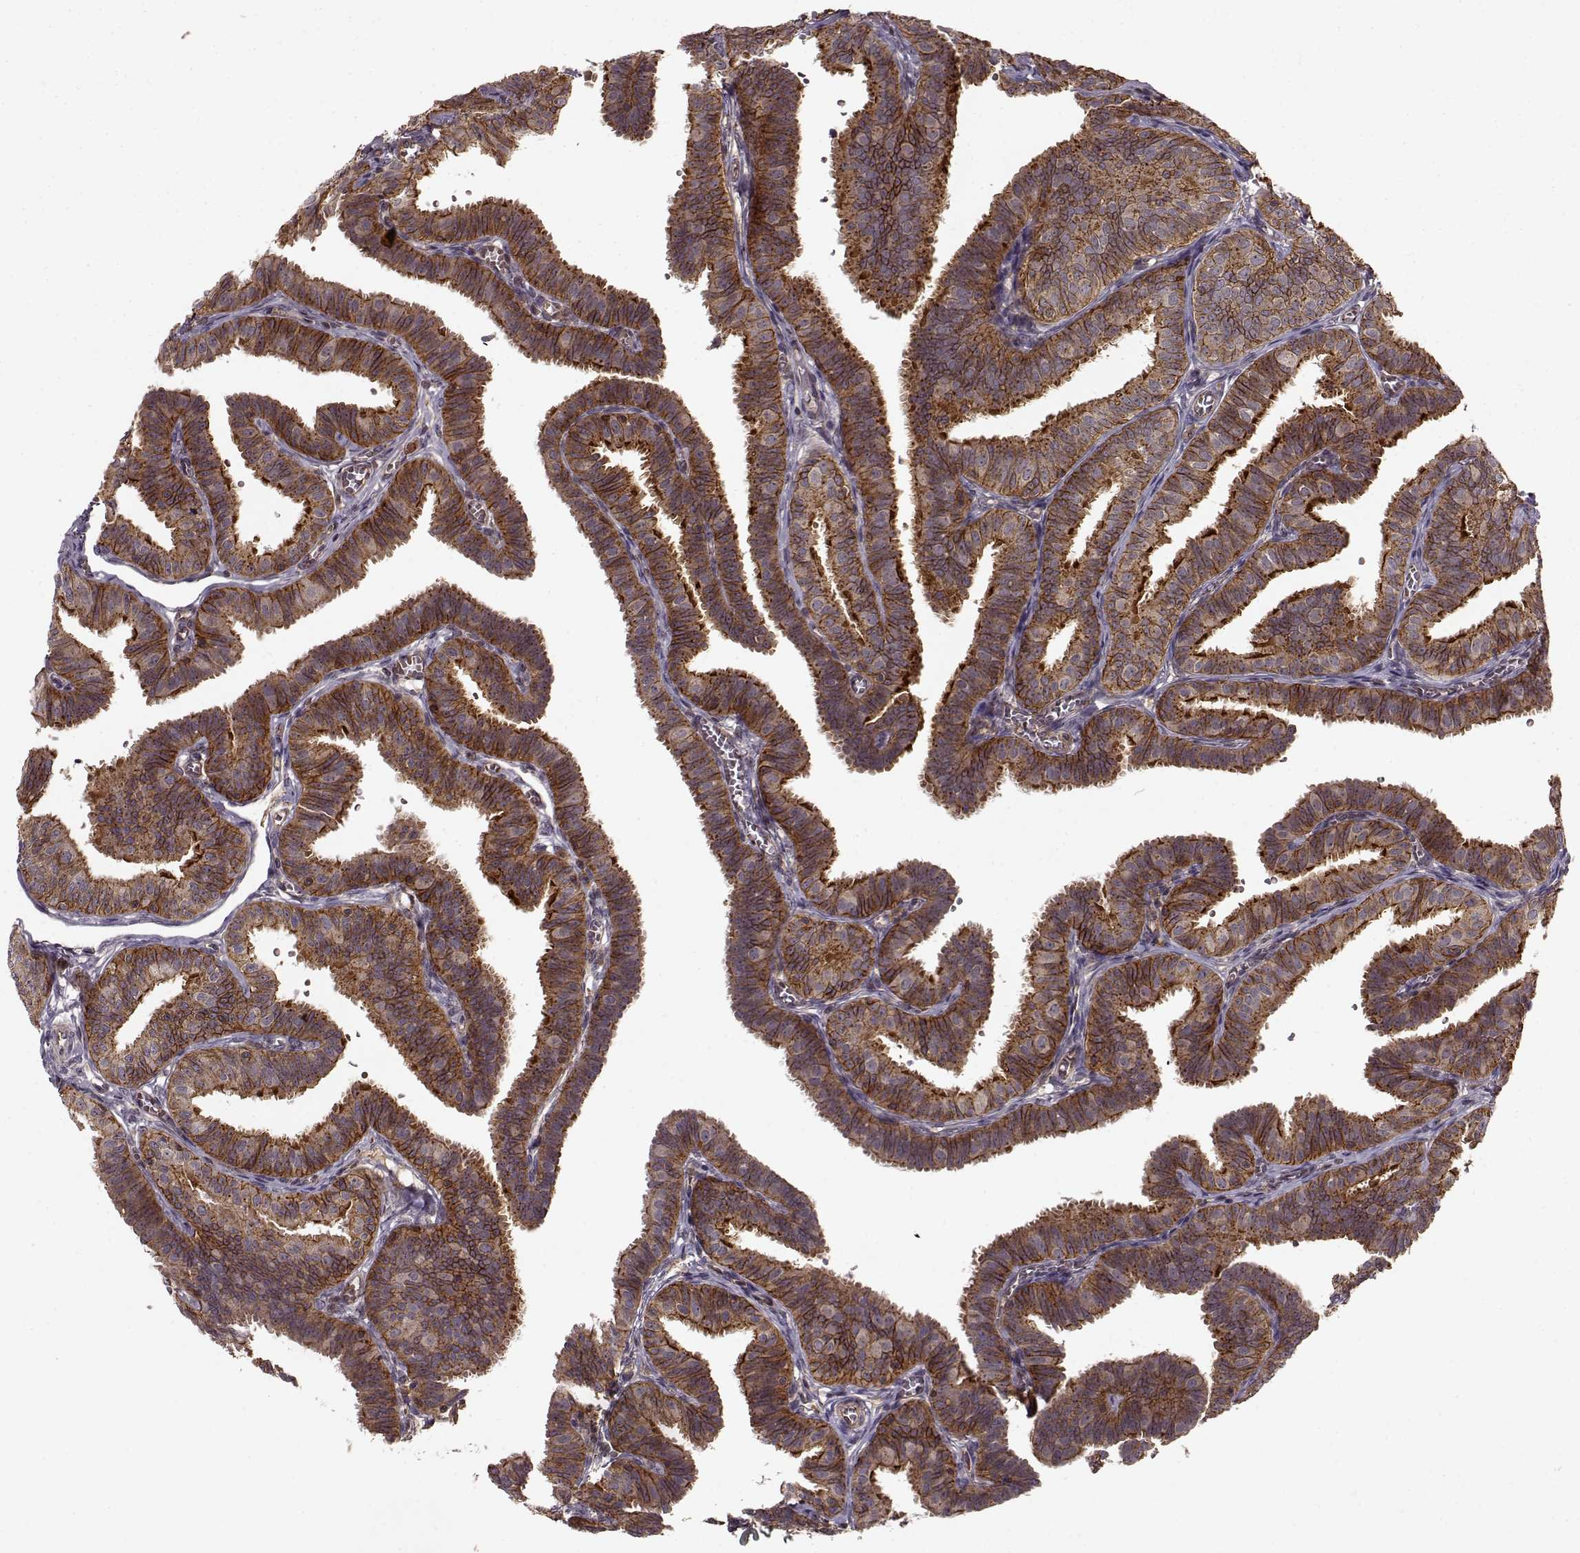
{"staining": {"intensity": "strong", "quantity": ">75%", "location": "cytoplasmic/membranous"}, "tissue": "fallopian tube", "cell_type": "Glandular cells", "image_type": "normal", "snomed": [{"axis": "morphology", "description": "Normal tissue, NOS"}, {"axis": "topography", "description": "Fallopian tube"}], "caption": "DAB (3,3'-diaminobenzidine) immunohistochemical staining of unremarkable fallopian tube exhibits strong cytoplasmic/membranous protein staining in about >75% of glandular cells. The protein is stained brown, and the nuclei are stained in blue (DAB IHC with brightfield microscopy, high magnification).", "gene": "IFRD2", "patient": {"sex": "female", "age": 25}}